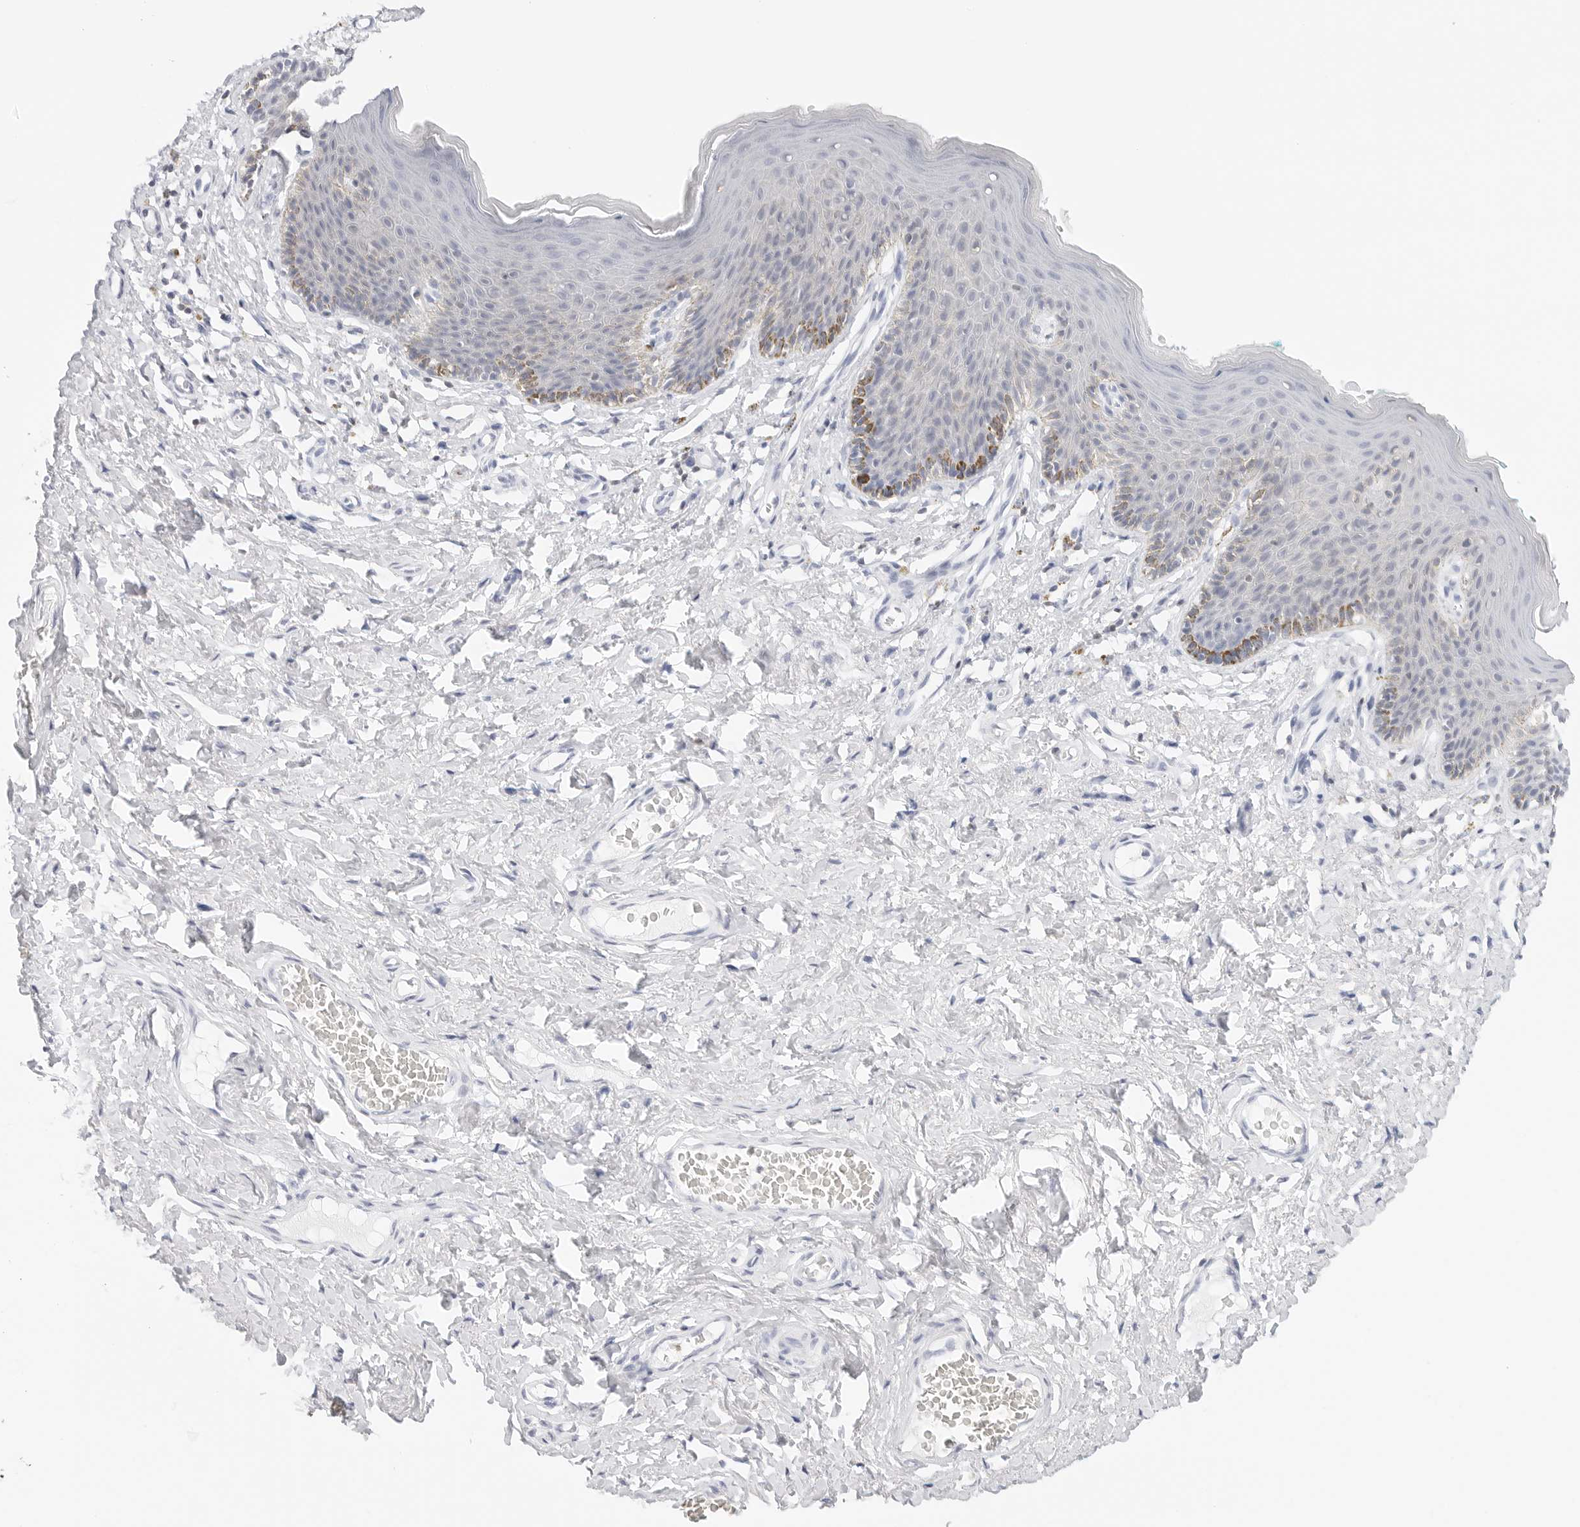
{"staining": {"intensity": "moderate", "quantity": "<25%", "location": "cytoplasmic/membranous"}, "tissue": "skin", "cell_type": "Epidermal cells", "image_type": "normal", "snomed": [{"axis": "morphology", "description": "Normal tissue, NOS"}, {"axis": "topography", "description": "Vulva"}], "caption": "The immunohistochemical stain highlights moderate cytoplasmic/membranous expression in epidermal cells of unremarkable skin. Nuclei are stained in blue.", "gene": "SLC9A3R1", "patient": {"sex": "female", "age": 66}}